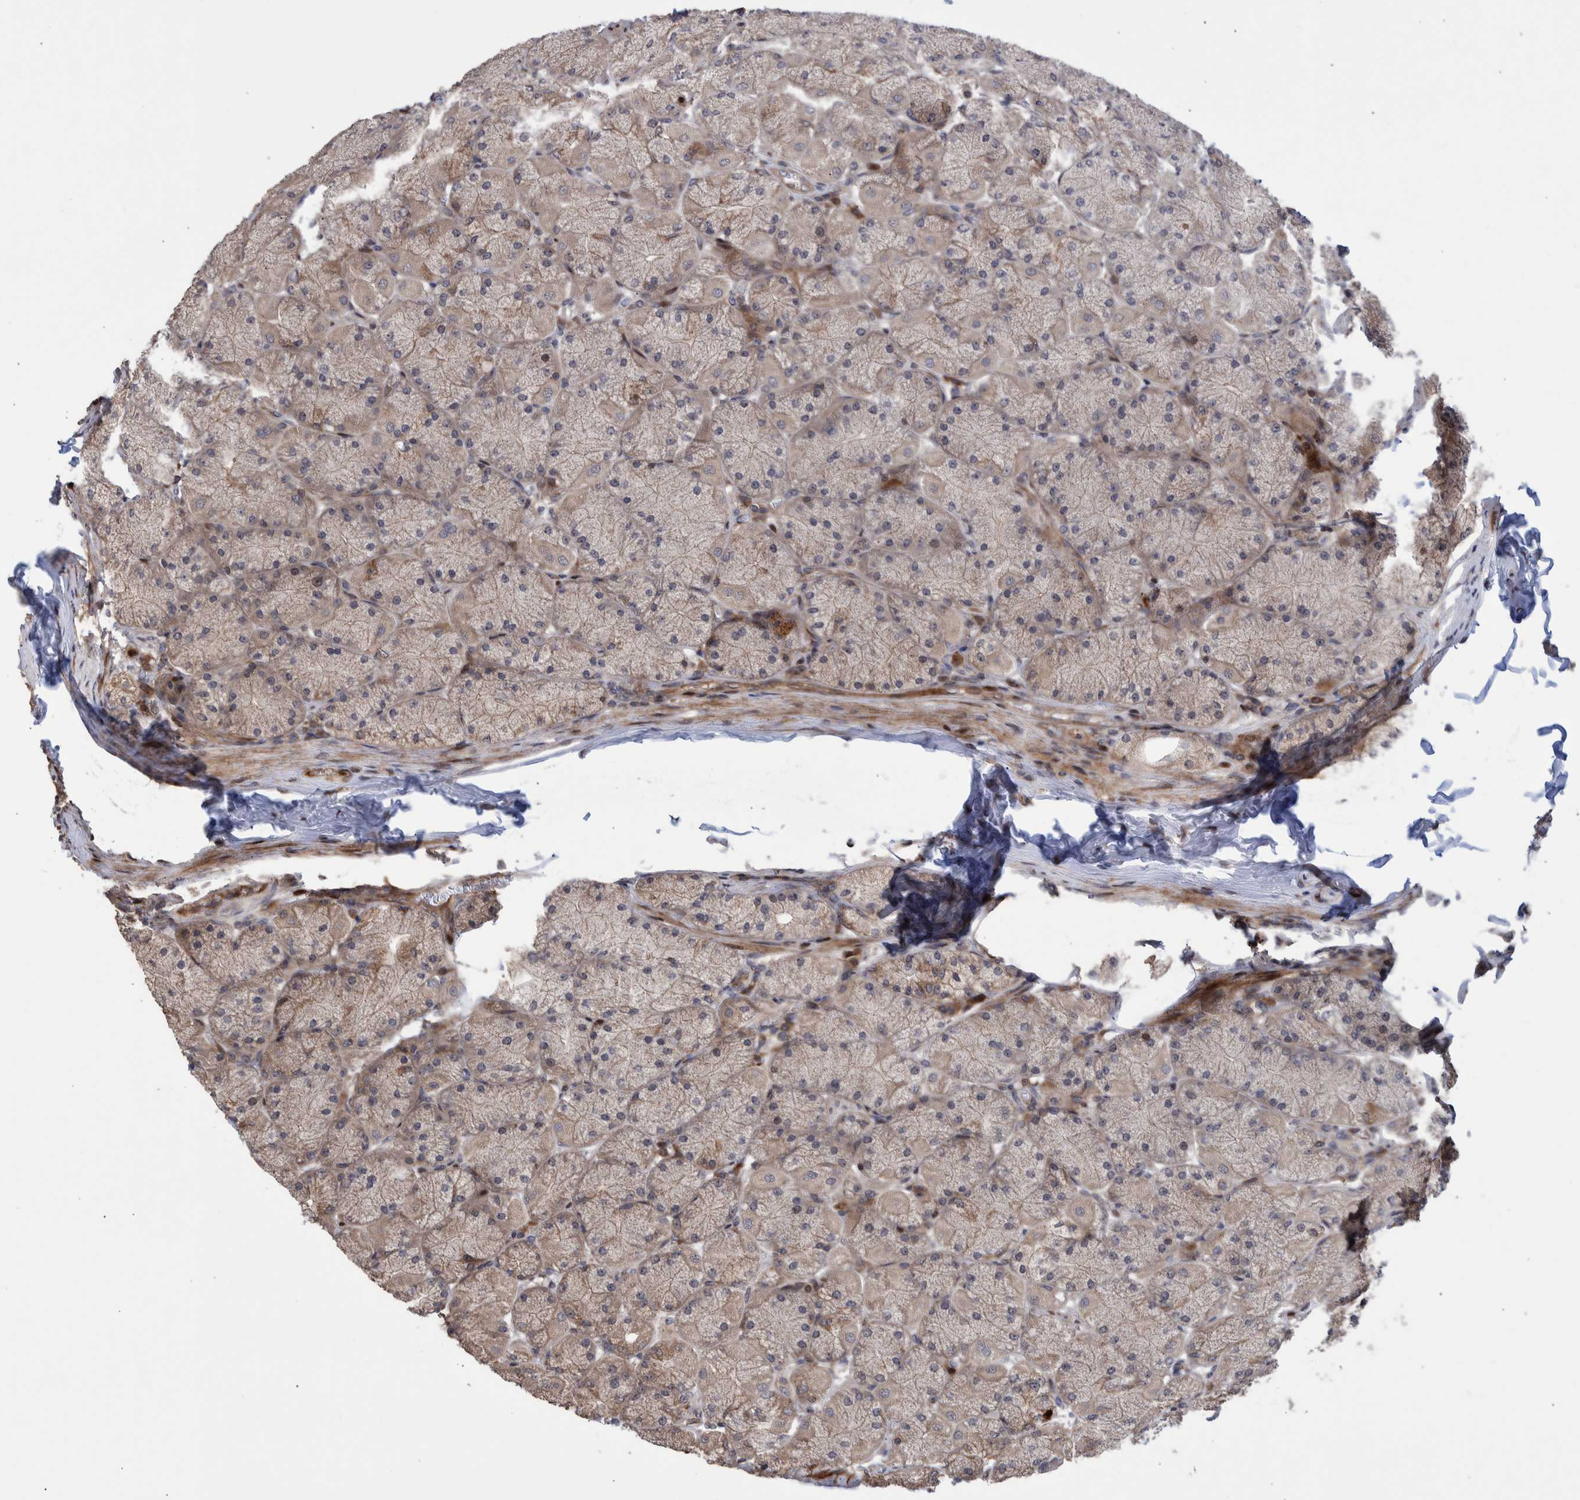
{"staining": {"intensity": "strong", "quantity": "25%-75%", "location": "cytoplasmic/membranous"}, "tissue": "stomach", "cell_type": "Glandular cells", "image_type": "normal", "snomed": [{"axis": "morphology", "description": "Normal tissue, NOS"}, {"axis": "topography", "description": "Stomach, upper"}], "caption": "Immunohistochemical staining of normal human stomach displays strong cytoplasmic/membranous protein expression in approximately 25%-75% of glandular cells. (Brightfield microscopy of DAB IHC at high magnification).", "gene": "SHISA6", "patient": {"sex": "female", "age": 56}}